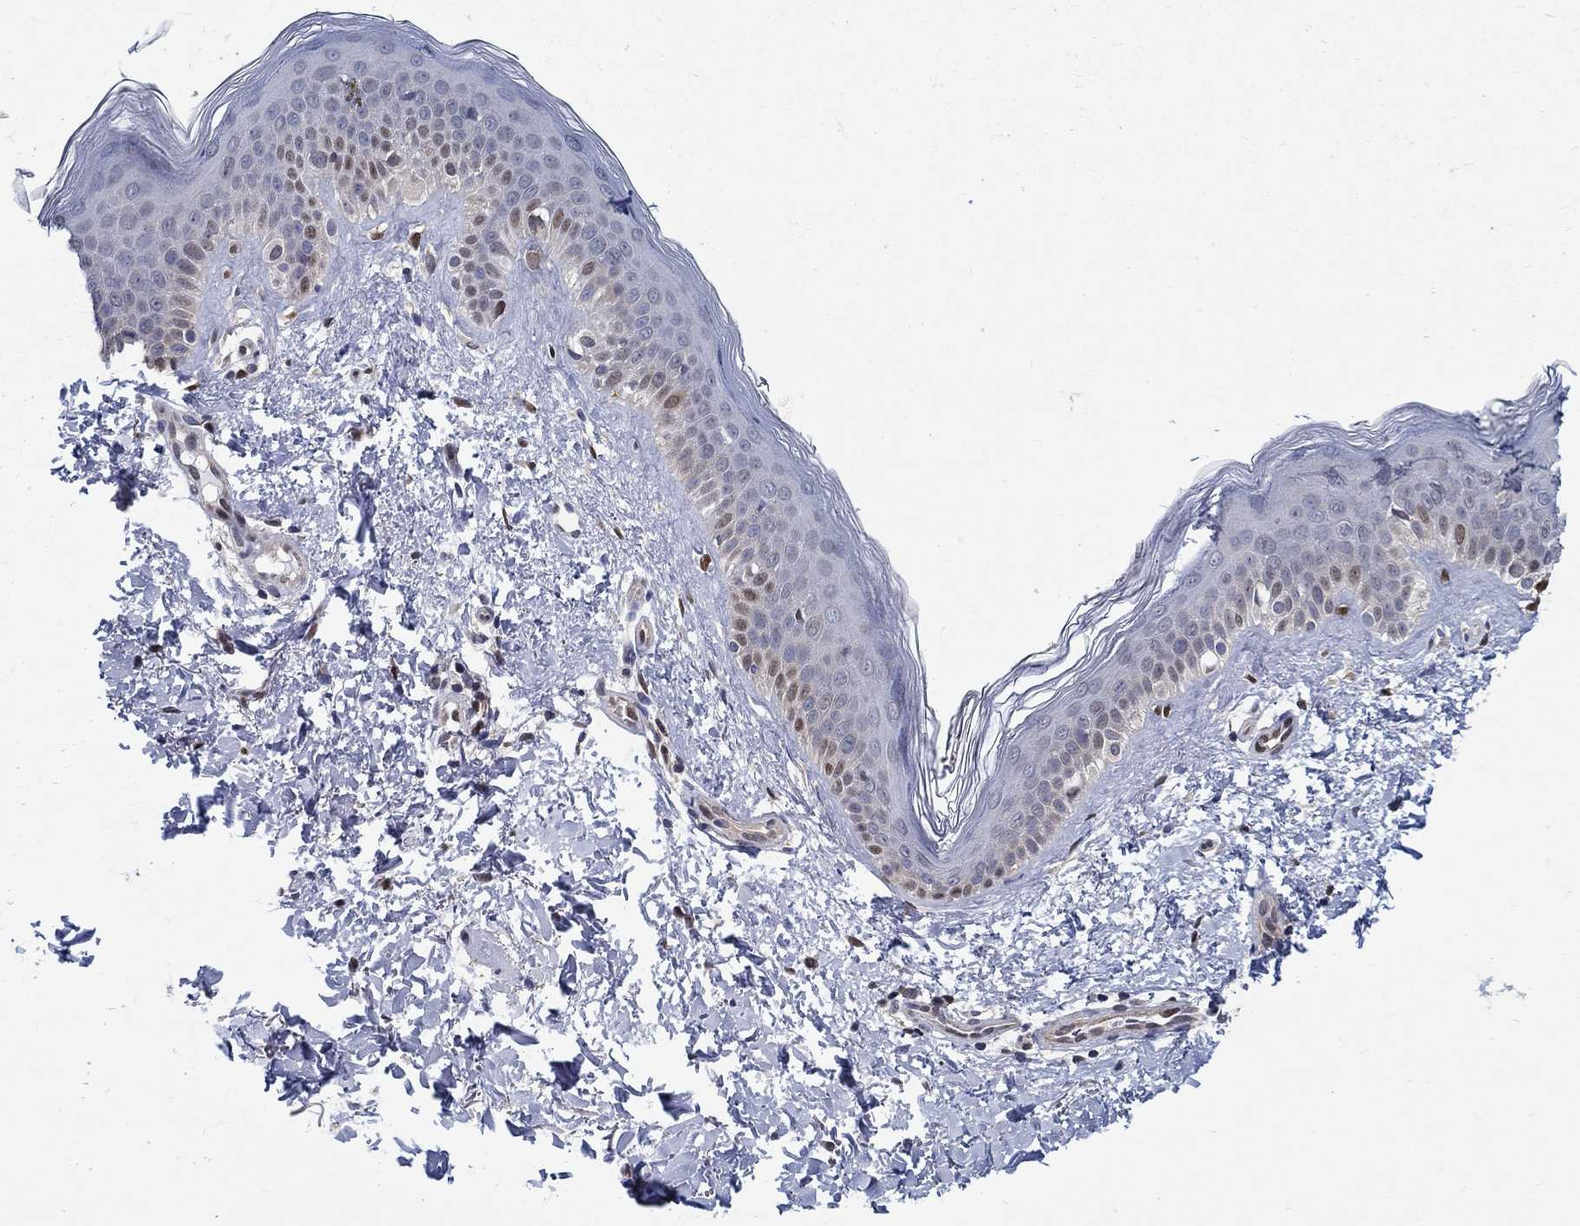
{"staining": {"intensity": "moderate", "quantity": "<25%", "location": "nuclear"}, "tissue": "skin cancer", "cell_type": "Tumor cells", "image_type": "cancer", "snomed": [{"axis": "morphology", "description": "Normal tissue, NOS"}, {"axis": "morphology", "description": "Basal cell carcinoma"}, {"axis": "topography", "description": "Skin"}], "caption": "Protein staining displays moderate nuclear expression in about <25% of tumor cells in basal cell carcinoma (skin).", "gene": "ZNF594", "patient": {"sex": "male", "age": 46}}